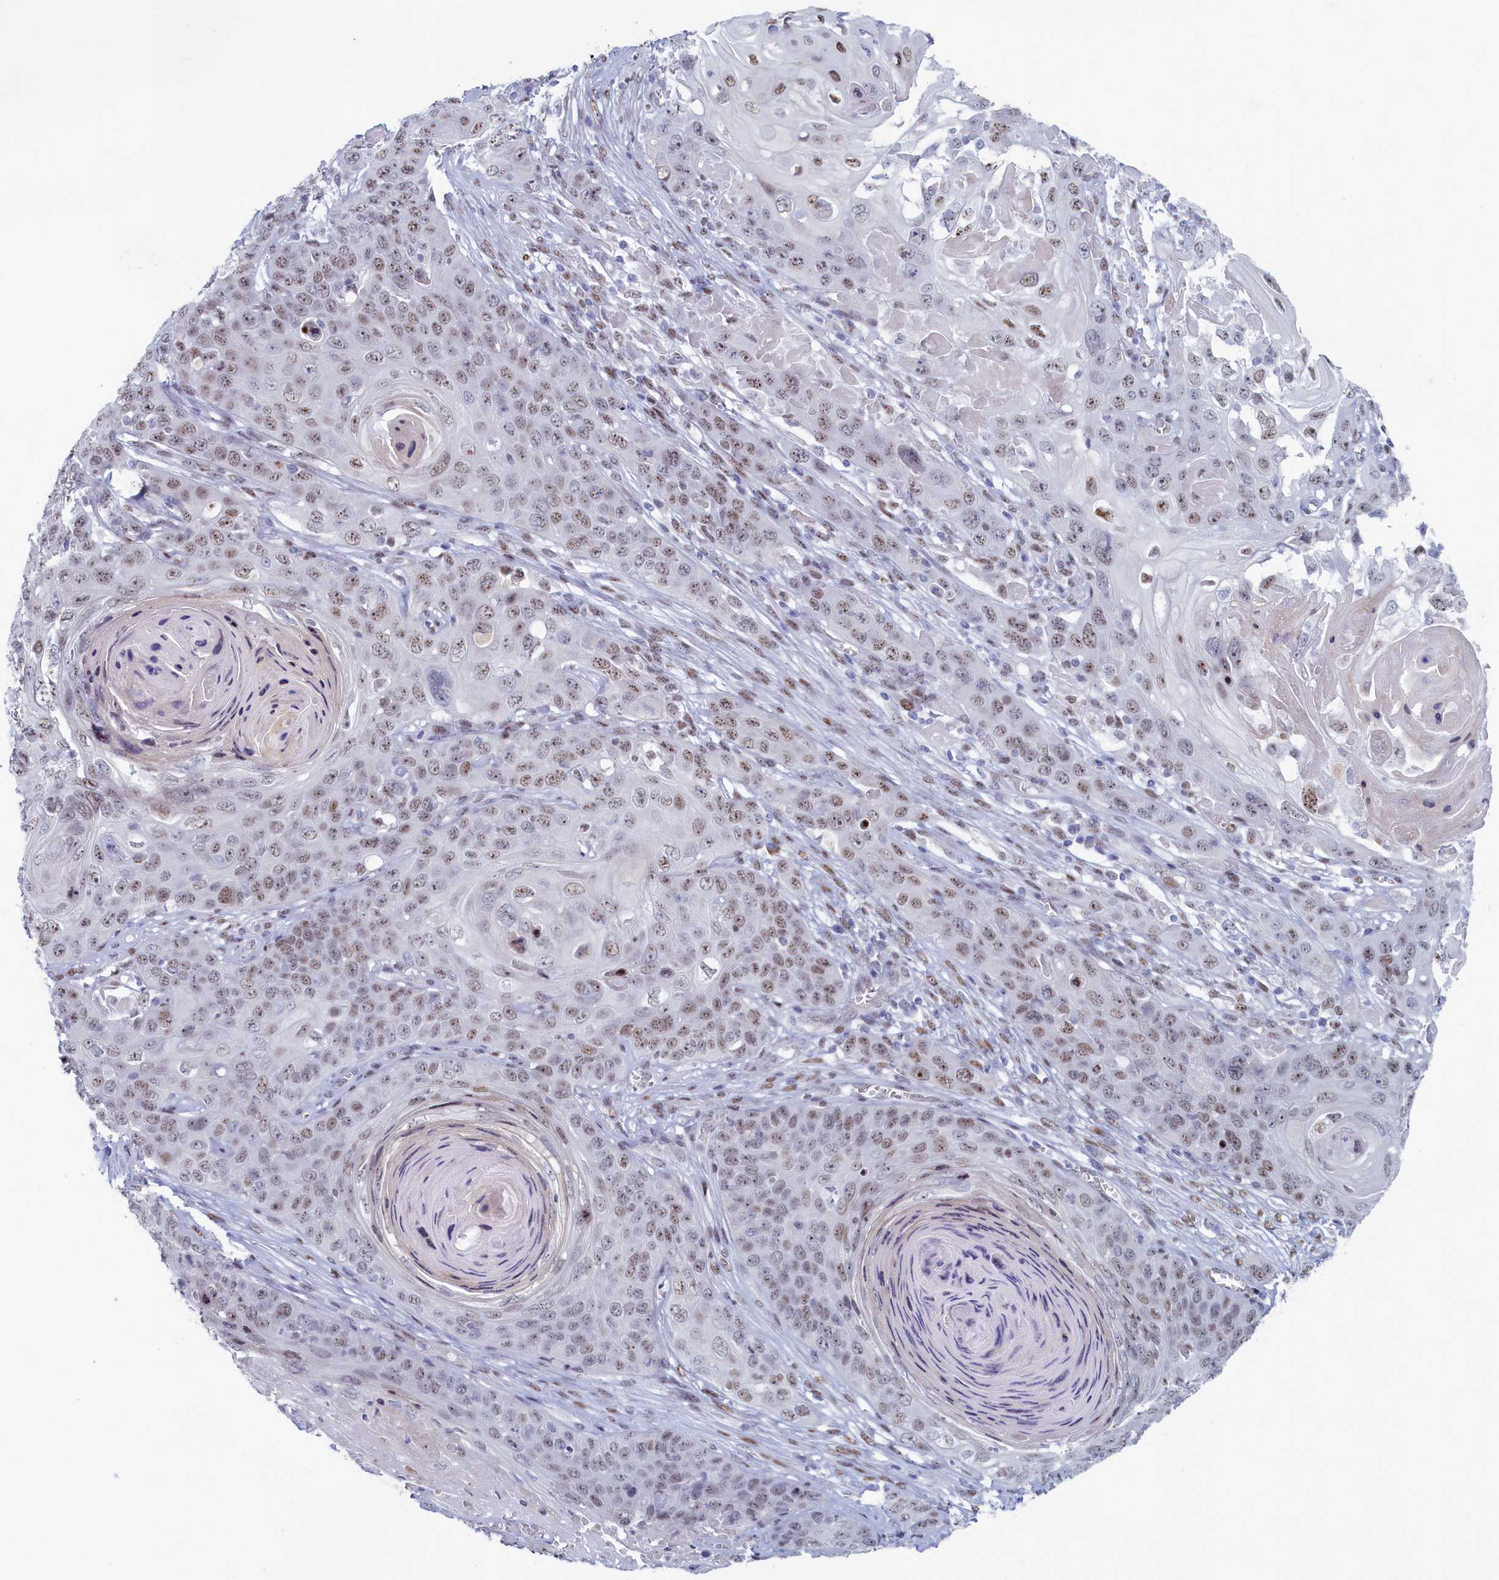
{"staining": {"intensity": "moderate", "quantity": ">75%", "location": "nuclear"}, "tissue": "skin cancer", "cell_type": "Tumor cells", "image_type": "cancer", "snomed": [{"axis": "morphology", "description": "Squamous cell carcinoma, NOS"}, {"axis": "topography", "description": "Skin"}], "caption": "Skin squamous cell carcinoma stained for a protein (brown) displays moderate nuclear positive positivity in approximately >75% of tumor cells.", "gene": "WDR76", "patient": {"sex": "male", "age": 55}}